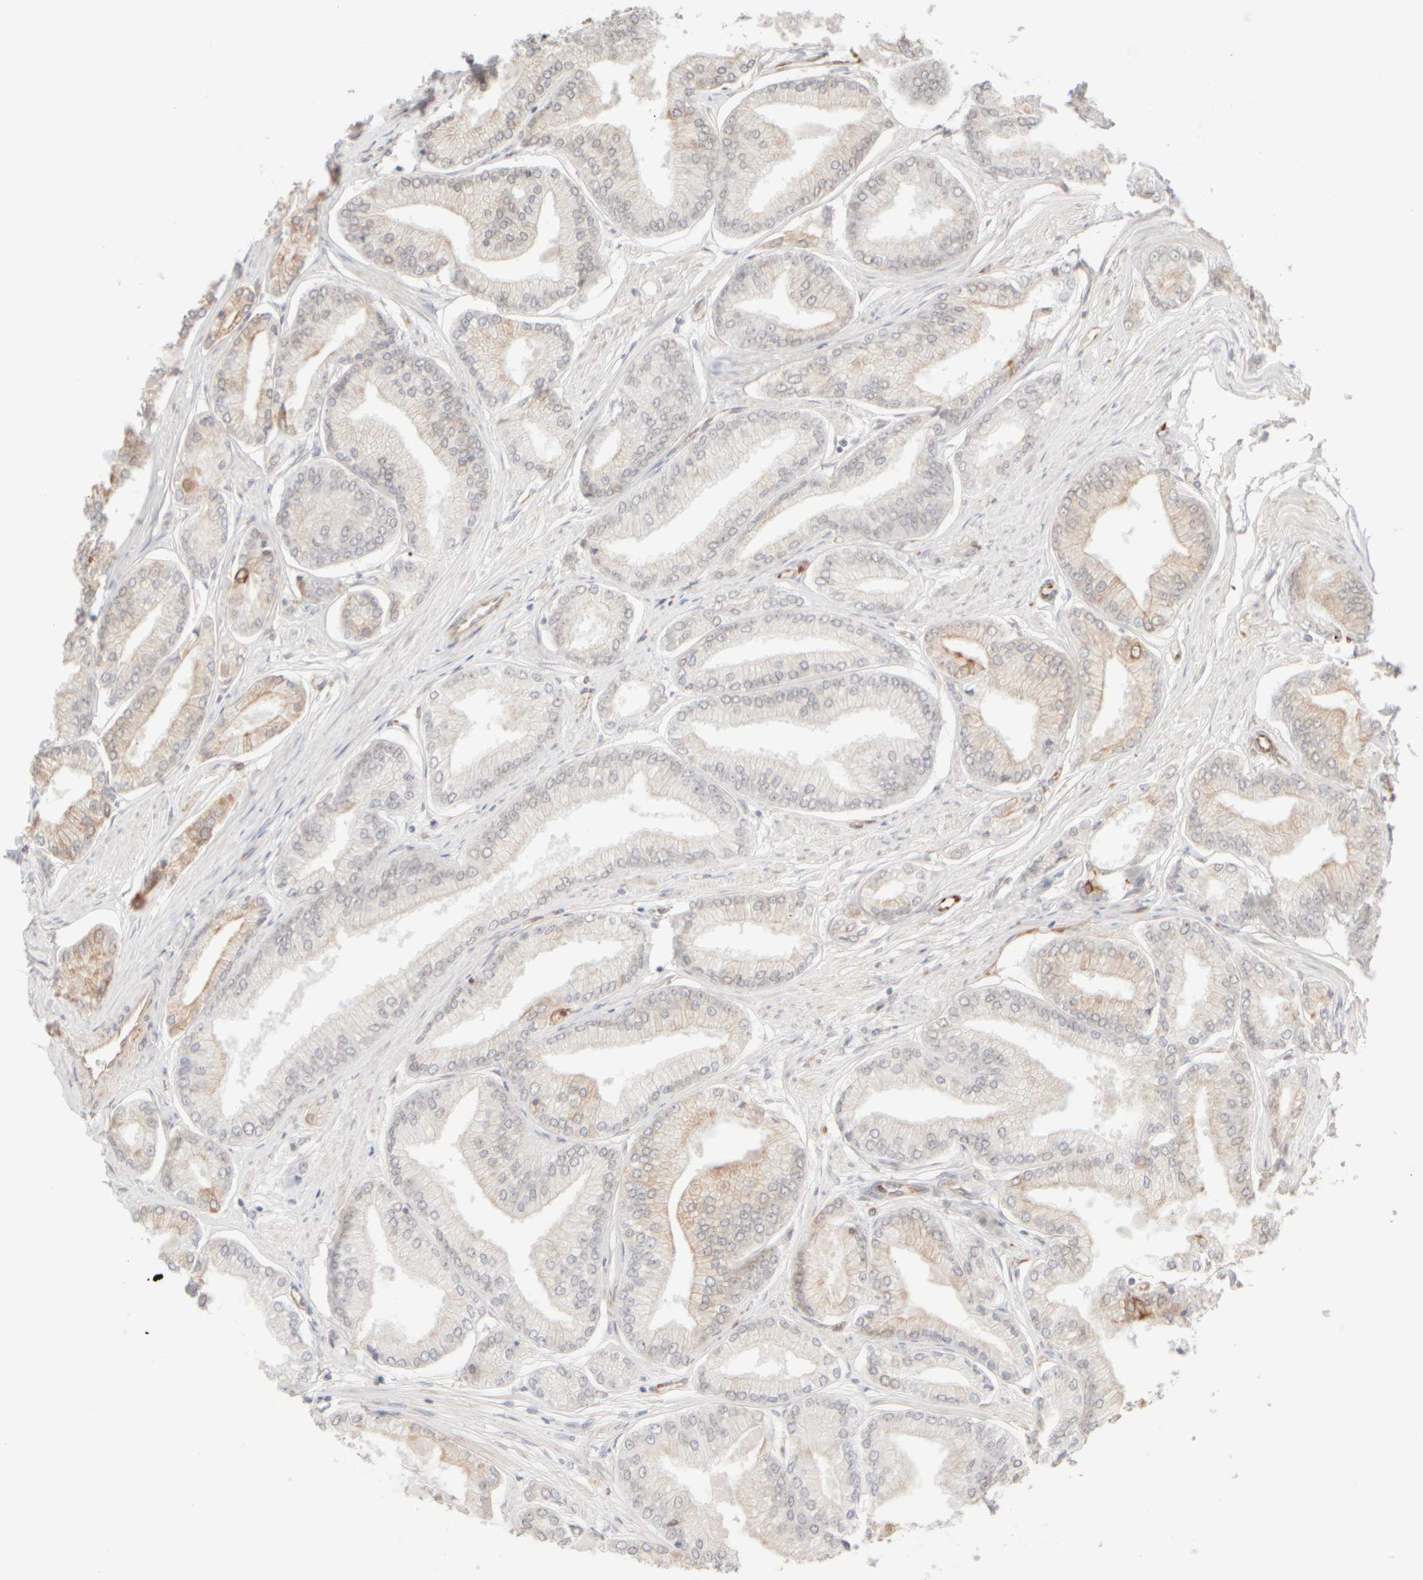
{"staining": {"intensity": "weak", "quantity": "25%-75%", "location": "cytoplasmic/membranous"}, "tissue": "prostate cancer", "cell_type": "Tumor cells", "image_type": "cancer", "snomed": [{"axis": "morphology", "description": "Adenocarcinoma, Low grade"}, {"axis": "topography", "description": "Prostate"}], "caption": "Human prostate cancer stained with a protein marker demonstrates weak staining in tumor cells.", "gene": "KRT15", "patient": {"sex": "male", "age": 52}}